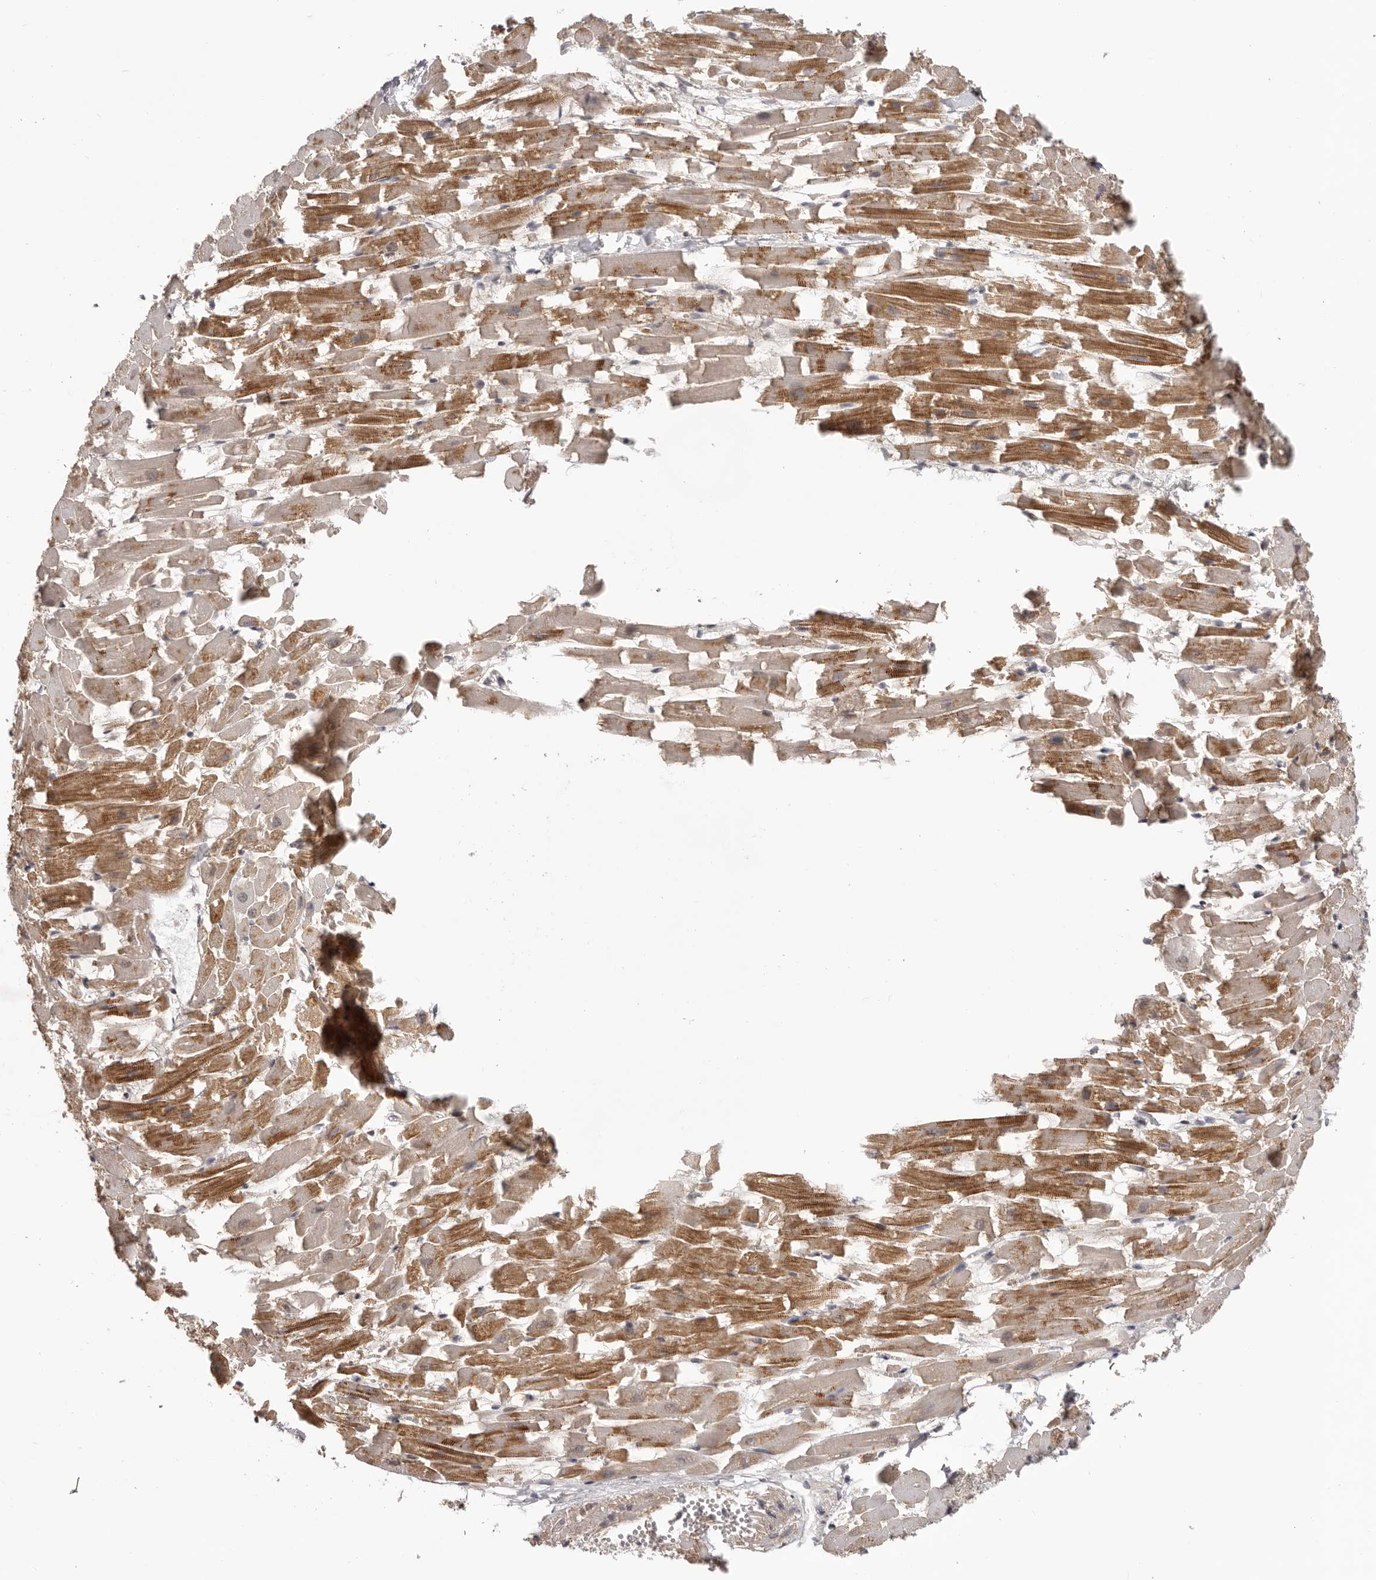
{"staining": {"intensity": "moderate", "quantity": "25%-75%", "location": "cytoplasmic/membranous"}, "tissue": "heart muscle", "cell_type": "Cardiomyocytes", "image_type": "normal", "snomed": [{"axis": "morphology", "description": "Normal tissue, NOS"}, {"axis": "topography", "description": "Heart"}], "caption": "Heart muscle stained for a protein demonstrates moderate cytoplasmic/membranous positivity in cardiomyocytes. Ihc stains the protein of interest in brown and the nuclei are stained blue.", "gene": "RNF2", "patient": {"sex": "female", "age": 64}}